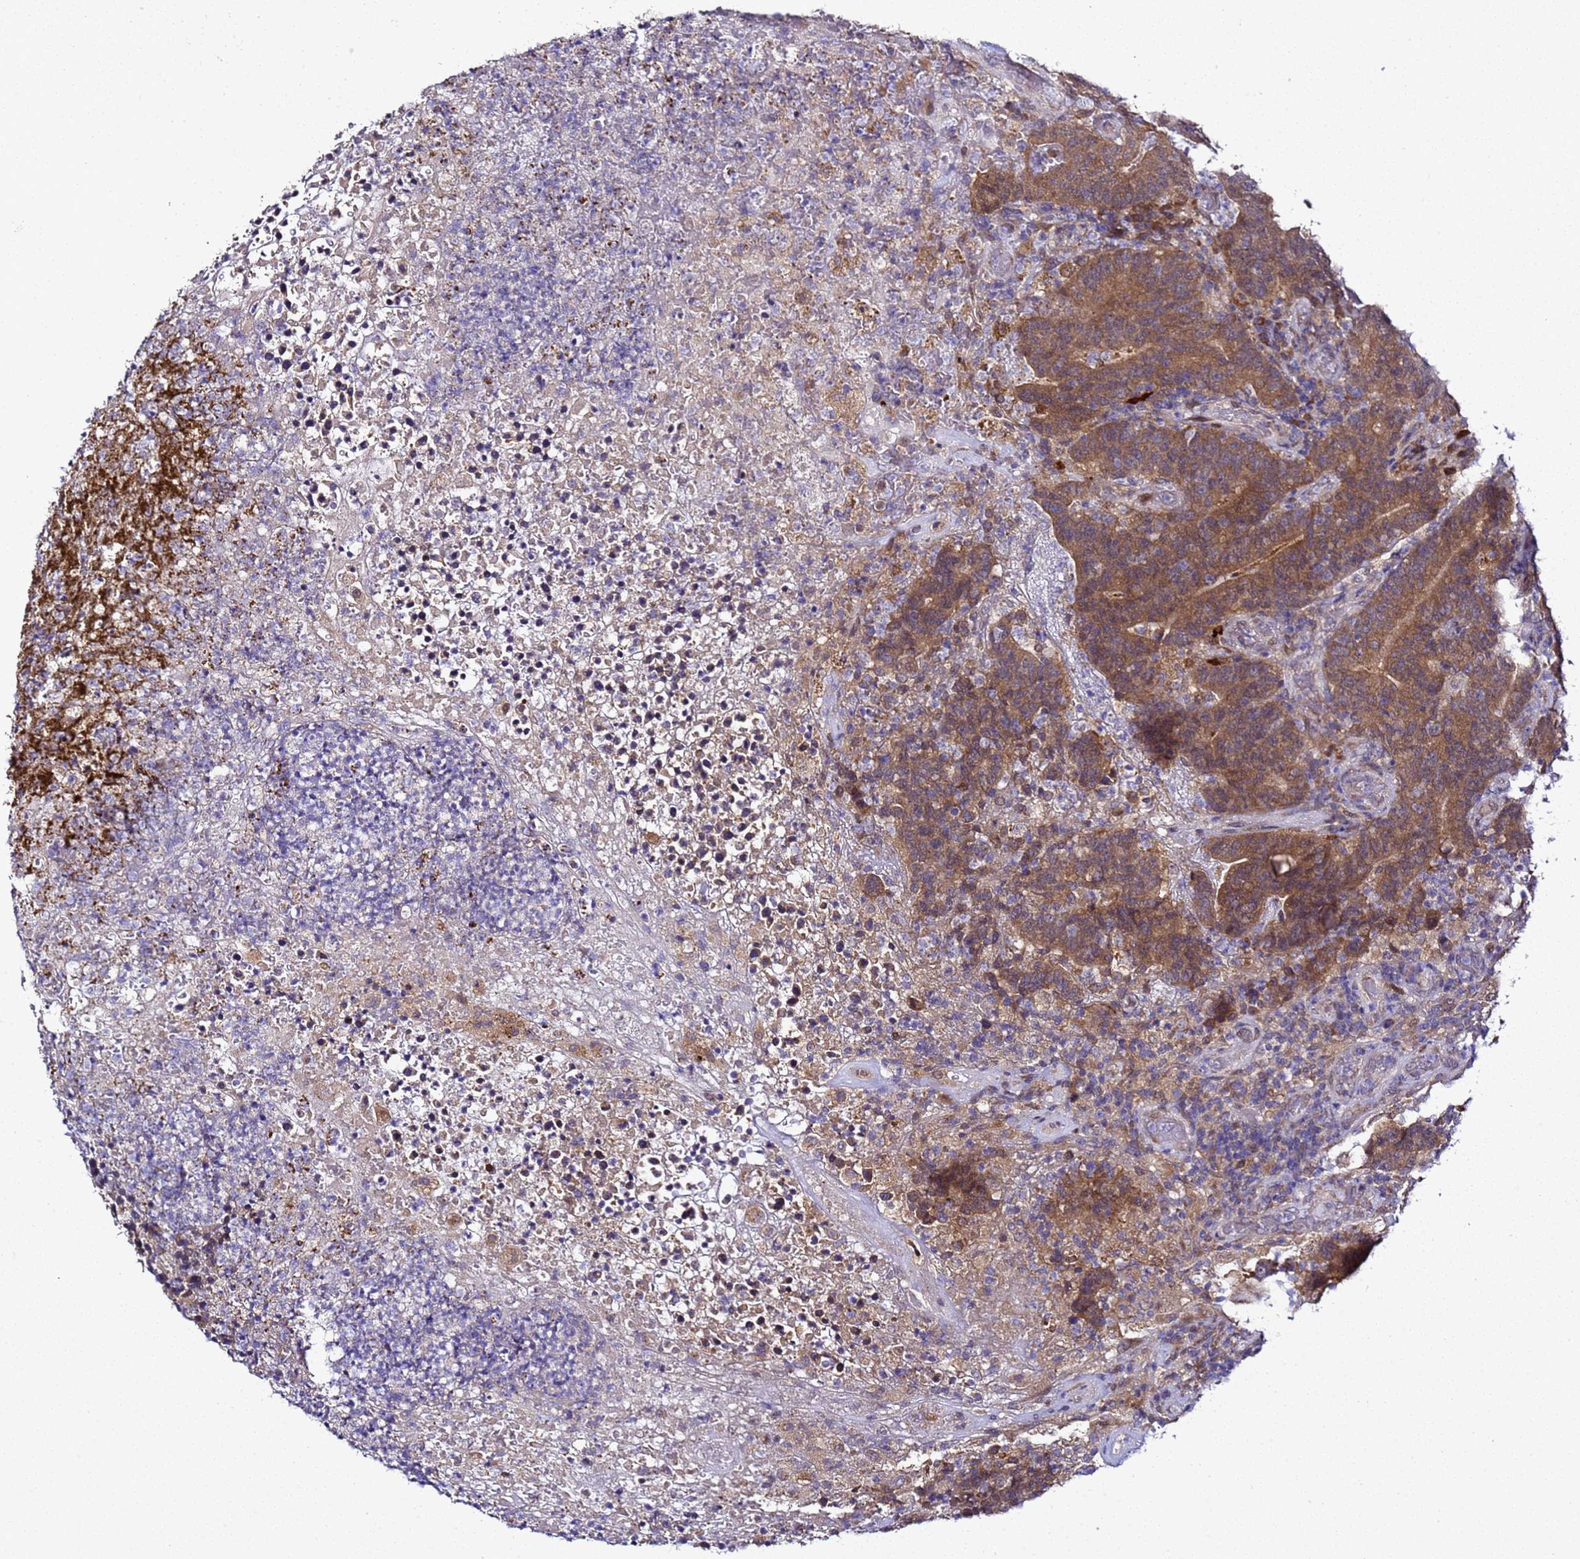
{"staining": {"intensity": "moderate", "quantity": ">75%", "location": "cytoplasmic/membranous"}, "tissue": "colorectal cancer", "cell_type": "Tumor cells", "image_type": "cancer", "snomed": [{"axis": "morphology", "description": "Normal tissue, NOS"}, {"axis": "morphology", "description": "Adenocarcinoma, NOS"}, {"axis": "topography", "description": "Colon"}], "caption": "The image displays a brown stain indicating the presence of a protein in the cytoplasmic/membranous of tumor cells in colorectal cancer (adenocarcinoma).", "gene": "ALG3", "patient": {"sex": "female", "age": 75}}